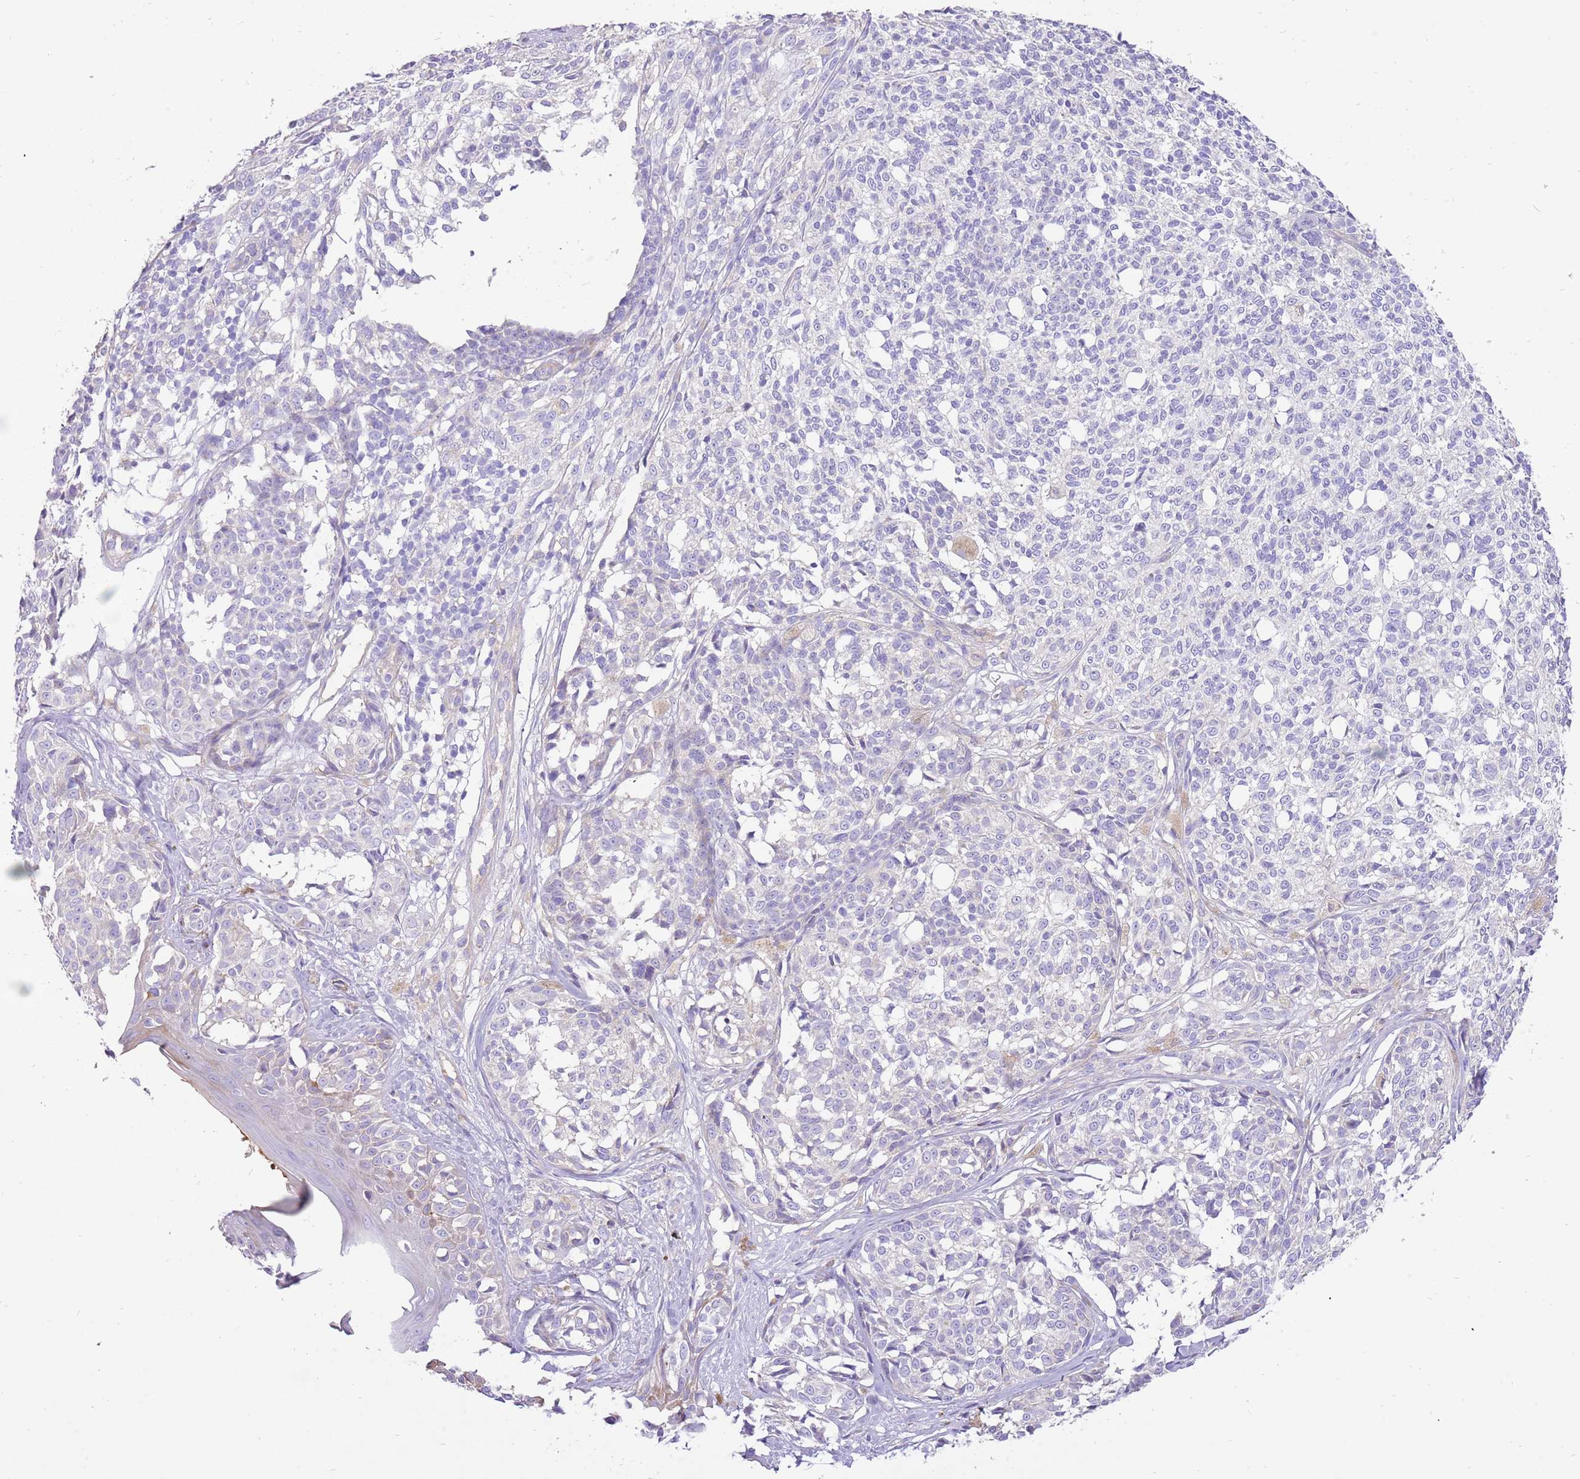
{"staining": {"intensity": "negative", "quantity": "none", "location": "none"}, "tissue": "melanoma", "cell_type": "Tumor cells", "image_type": "cancer", "snomed": [{"axis": "morphology", "description": "Malignant melanoma, NOS"}, {"axis": "topography", "description": "Skin of upper extremity"}], "caption": "This micrograph is of malignant melanoma stained with immunohistochemistry to label a protein in brown with the nuclei are counter-stained blue. There is no staining in tumor cells.", "gene": "SERINC3", "patient": {"sex": "male", "age": 40}}